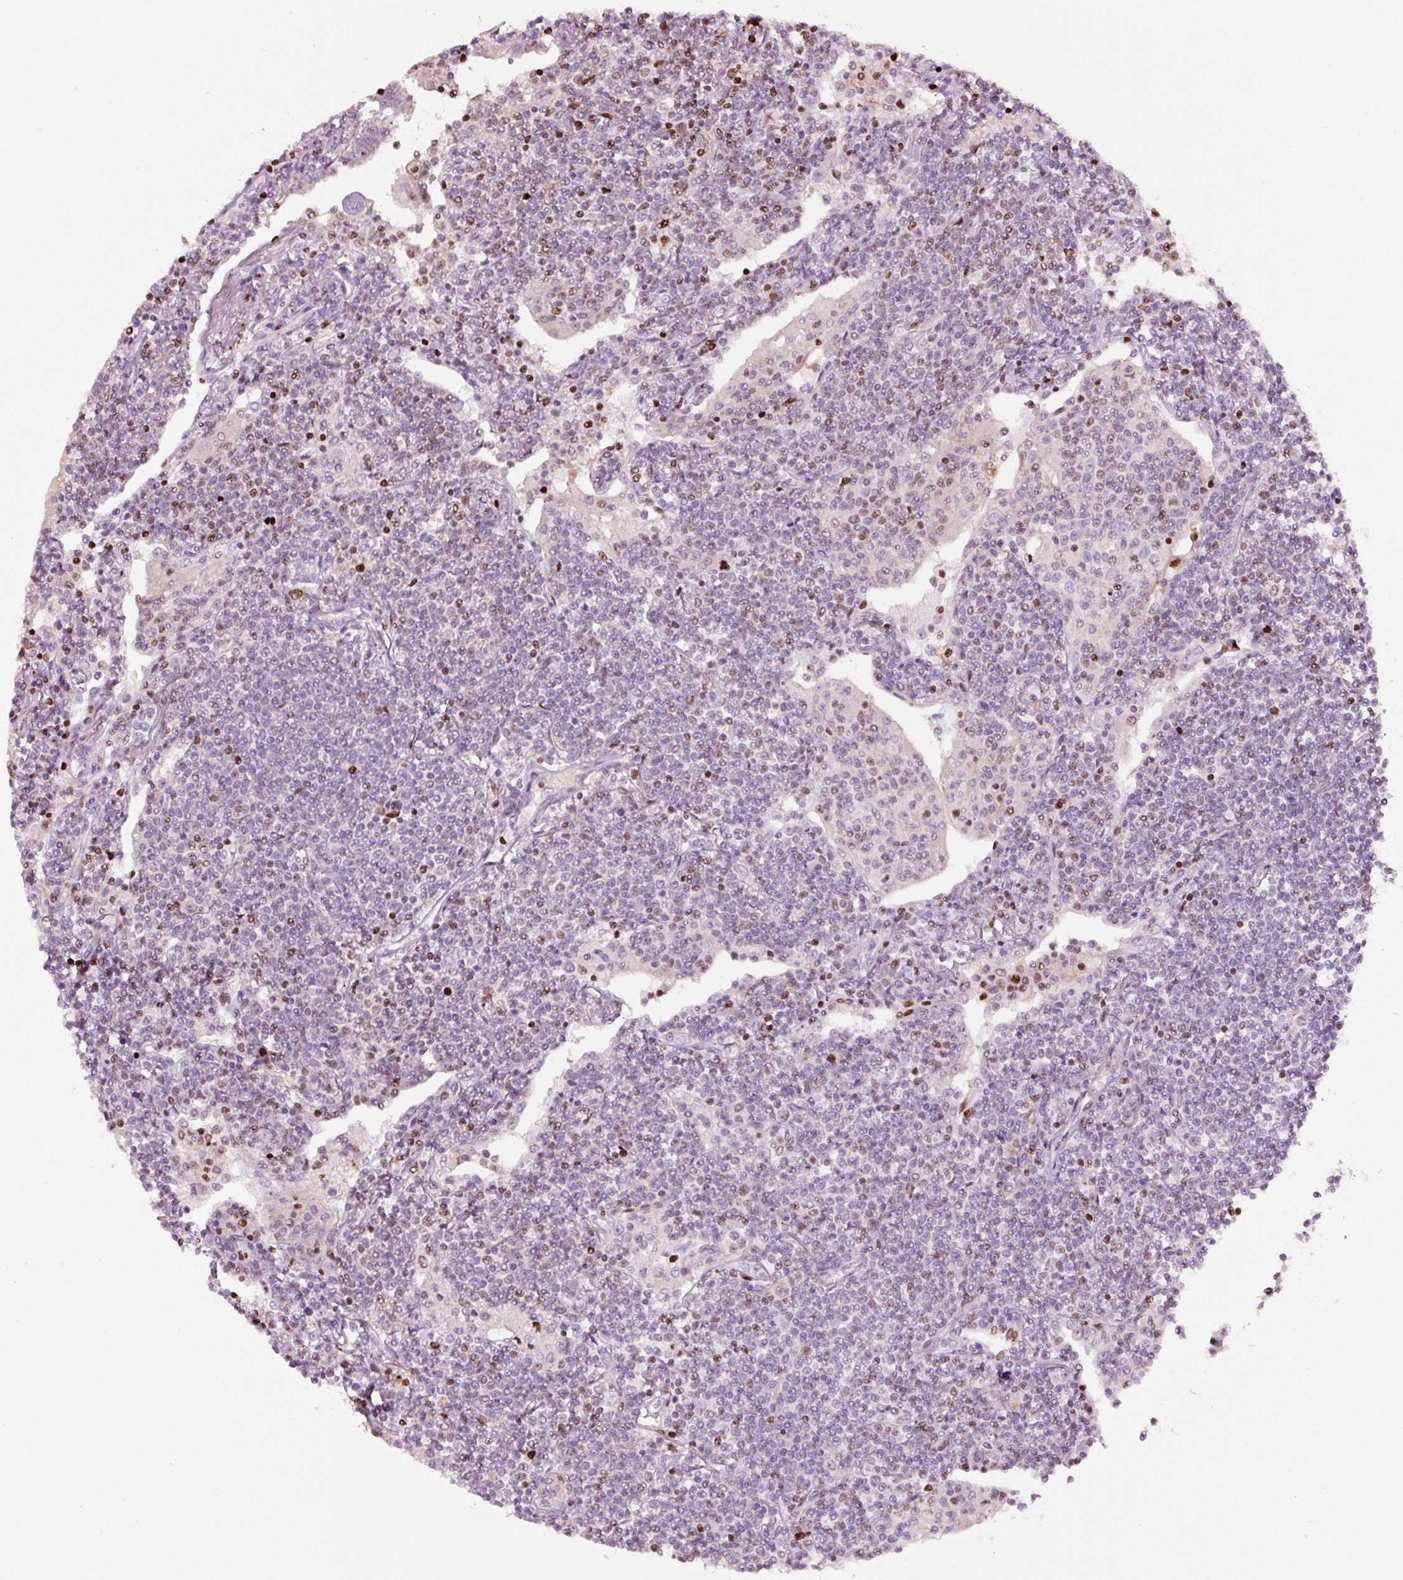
{"staining": {"intensity": "negative", "quantity": "none", "location": "none"}, "tissue": "lymphoma", "cell_type": "Tumor cells", "image_type": "cancer", "snomed": [{"axis": "morphology", "description": "Malignant lymphoma, non-Hodgkin's type, Low grade"}, {"axis": "topography", "description": "Lung"}], "caption": "DAB (3,3'-diaminobenzidine) immunohistochemical staining of human lymphoma demonstrates no significant staining in tumor cells. The staining was performed using DAB to visualize the protein expression in brown, while the nuclei were stained in blue with hematoxylin (Magnification: 20x).", "gene": "TMEM8B", "patient": {"sex": "female", "age": 71}}